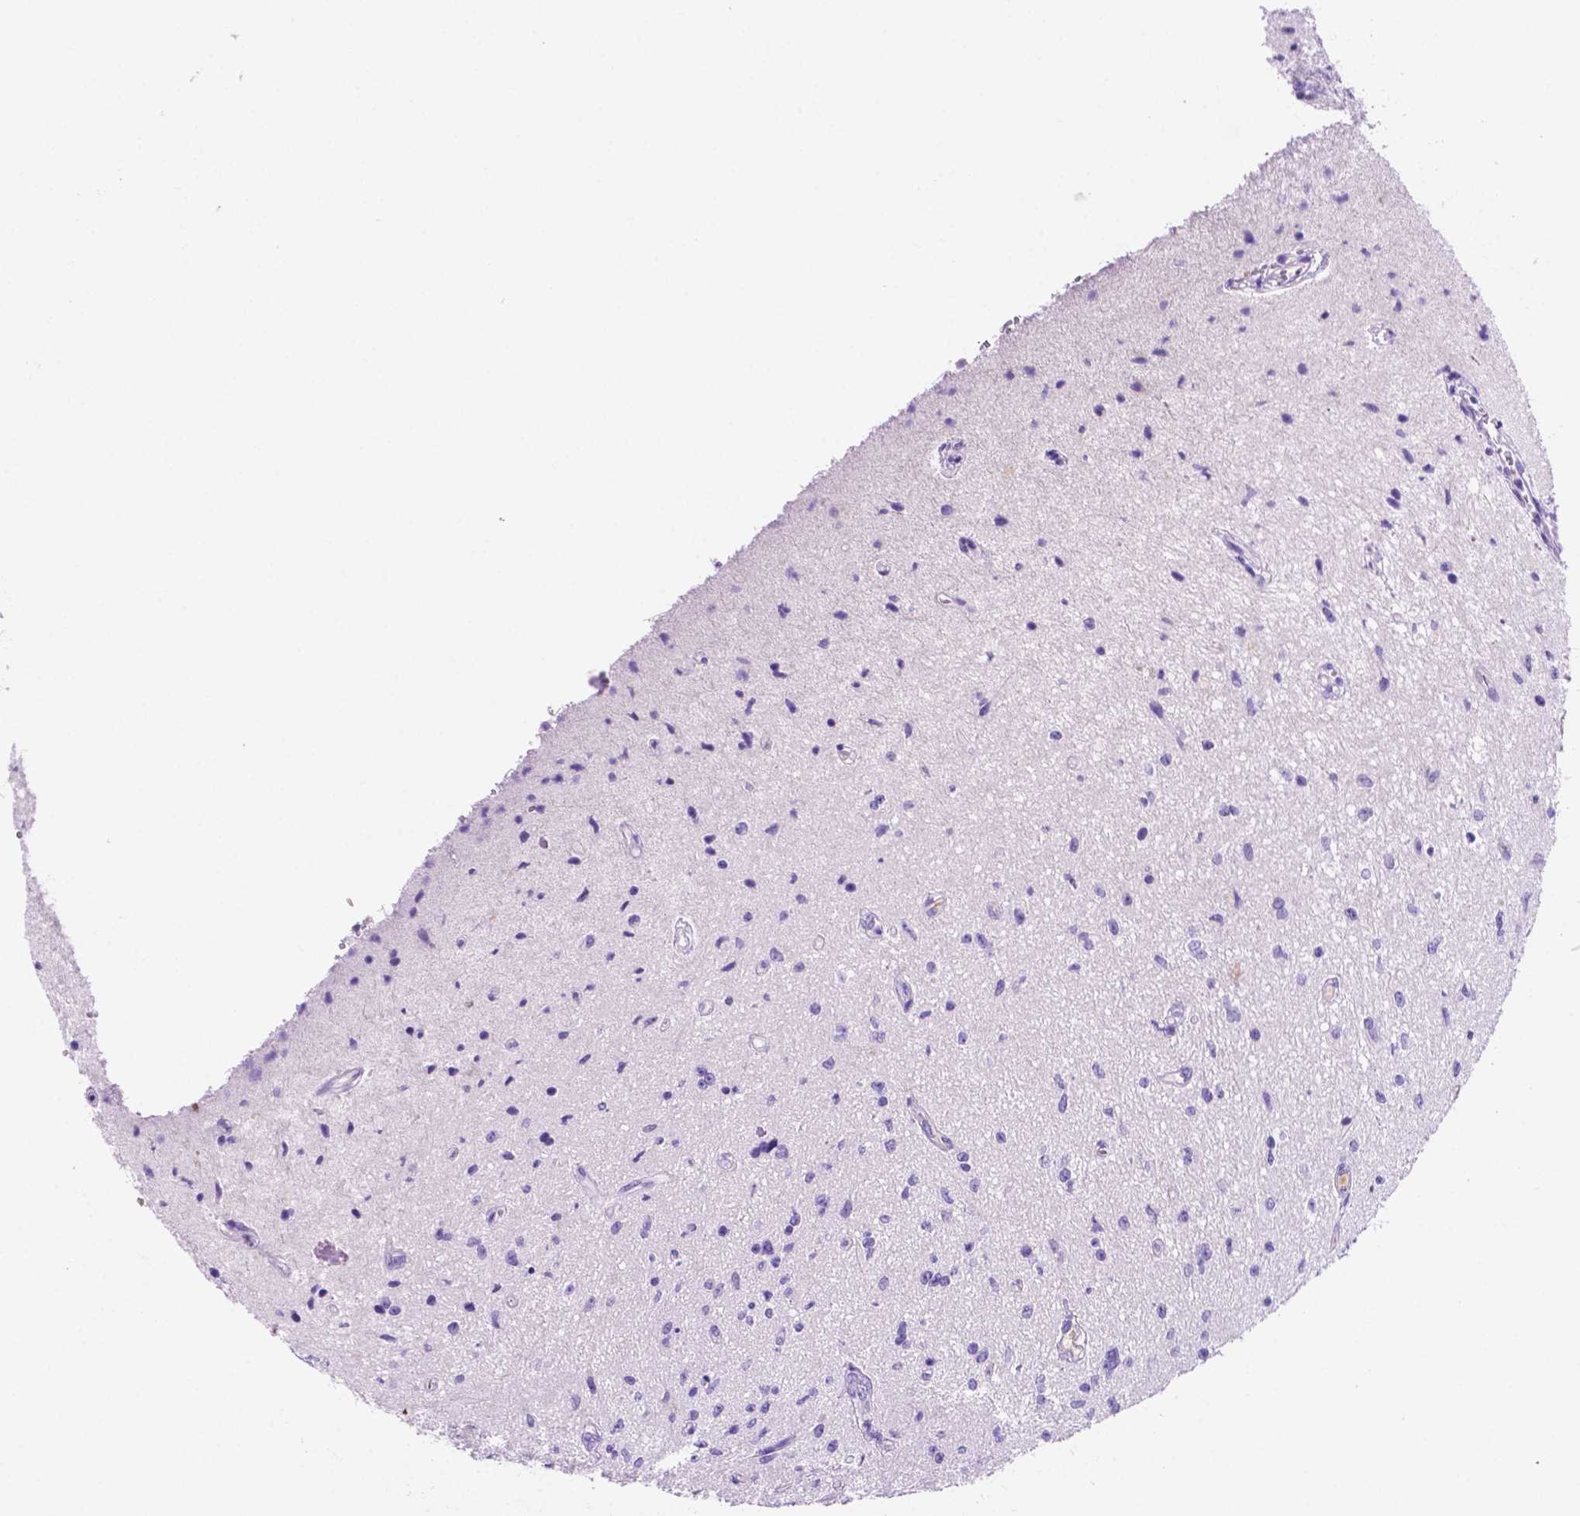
{"staining": {"intensity": "negative", "quantity": "none", "location": "none"}, "tissue": "glioma", "cell_type": "Tumor cells", "image_type": "cancer", "snomed": [{"axis": "morphology", "description": "Glioma, malignant, Low grade"}, {"axis": "topography", "description": "Cerebellum"}], "caption": "This image is of malignant glioma (low-grade) stained with IHC to label a protein in brown with the nuclei are counter-stained blue. There is no expression in tumor cells.", "gene": "FOXB2", "patient": {"sex": "female", "age": 14}}